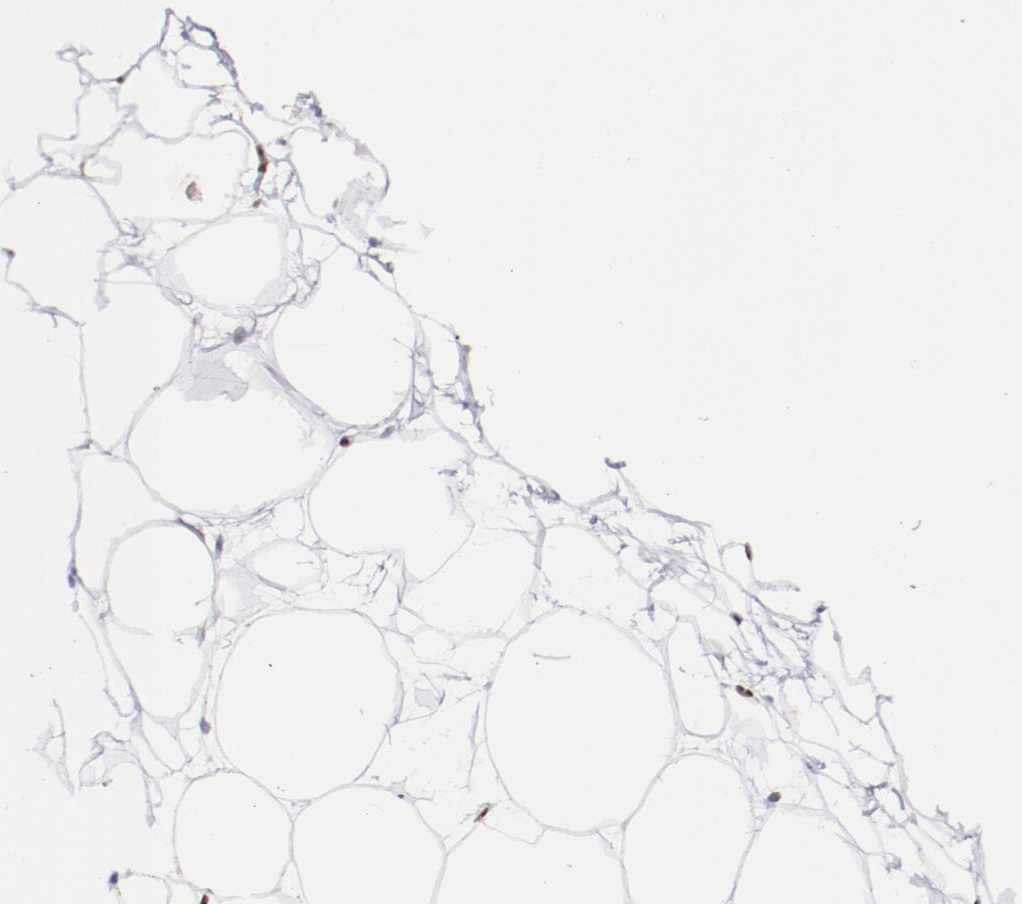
{"staining": {"intensity": "moderate", "quantity": ">75%", "location": "nuclear"}, "tissue": "adipose tissue", "cell_type": "Adipocytes", "image_type": "normal", "snomed": [{"axis": "morphology", "description": "Normal tissue, NOS"}, {"axis": "topography", "description": "Breast"}], "caption": "Protein staining reveals moderate nuclear expression in approximately >75% of adipocytes in normal adipose tissue. The staining was performed using DAB (3,3'-diaminobenzidine) to visualize the protein expression in brown, while the nuclei were stained in blue with hematoxylin (Magnification: 20x).", "gene": "HNRNPA1L3", "patient": {"sex": "female", "age": 22}}